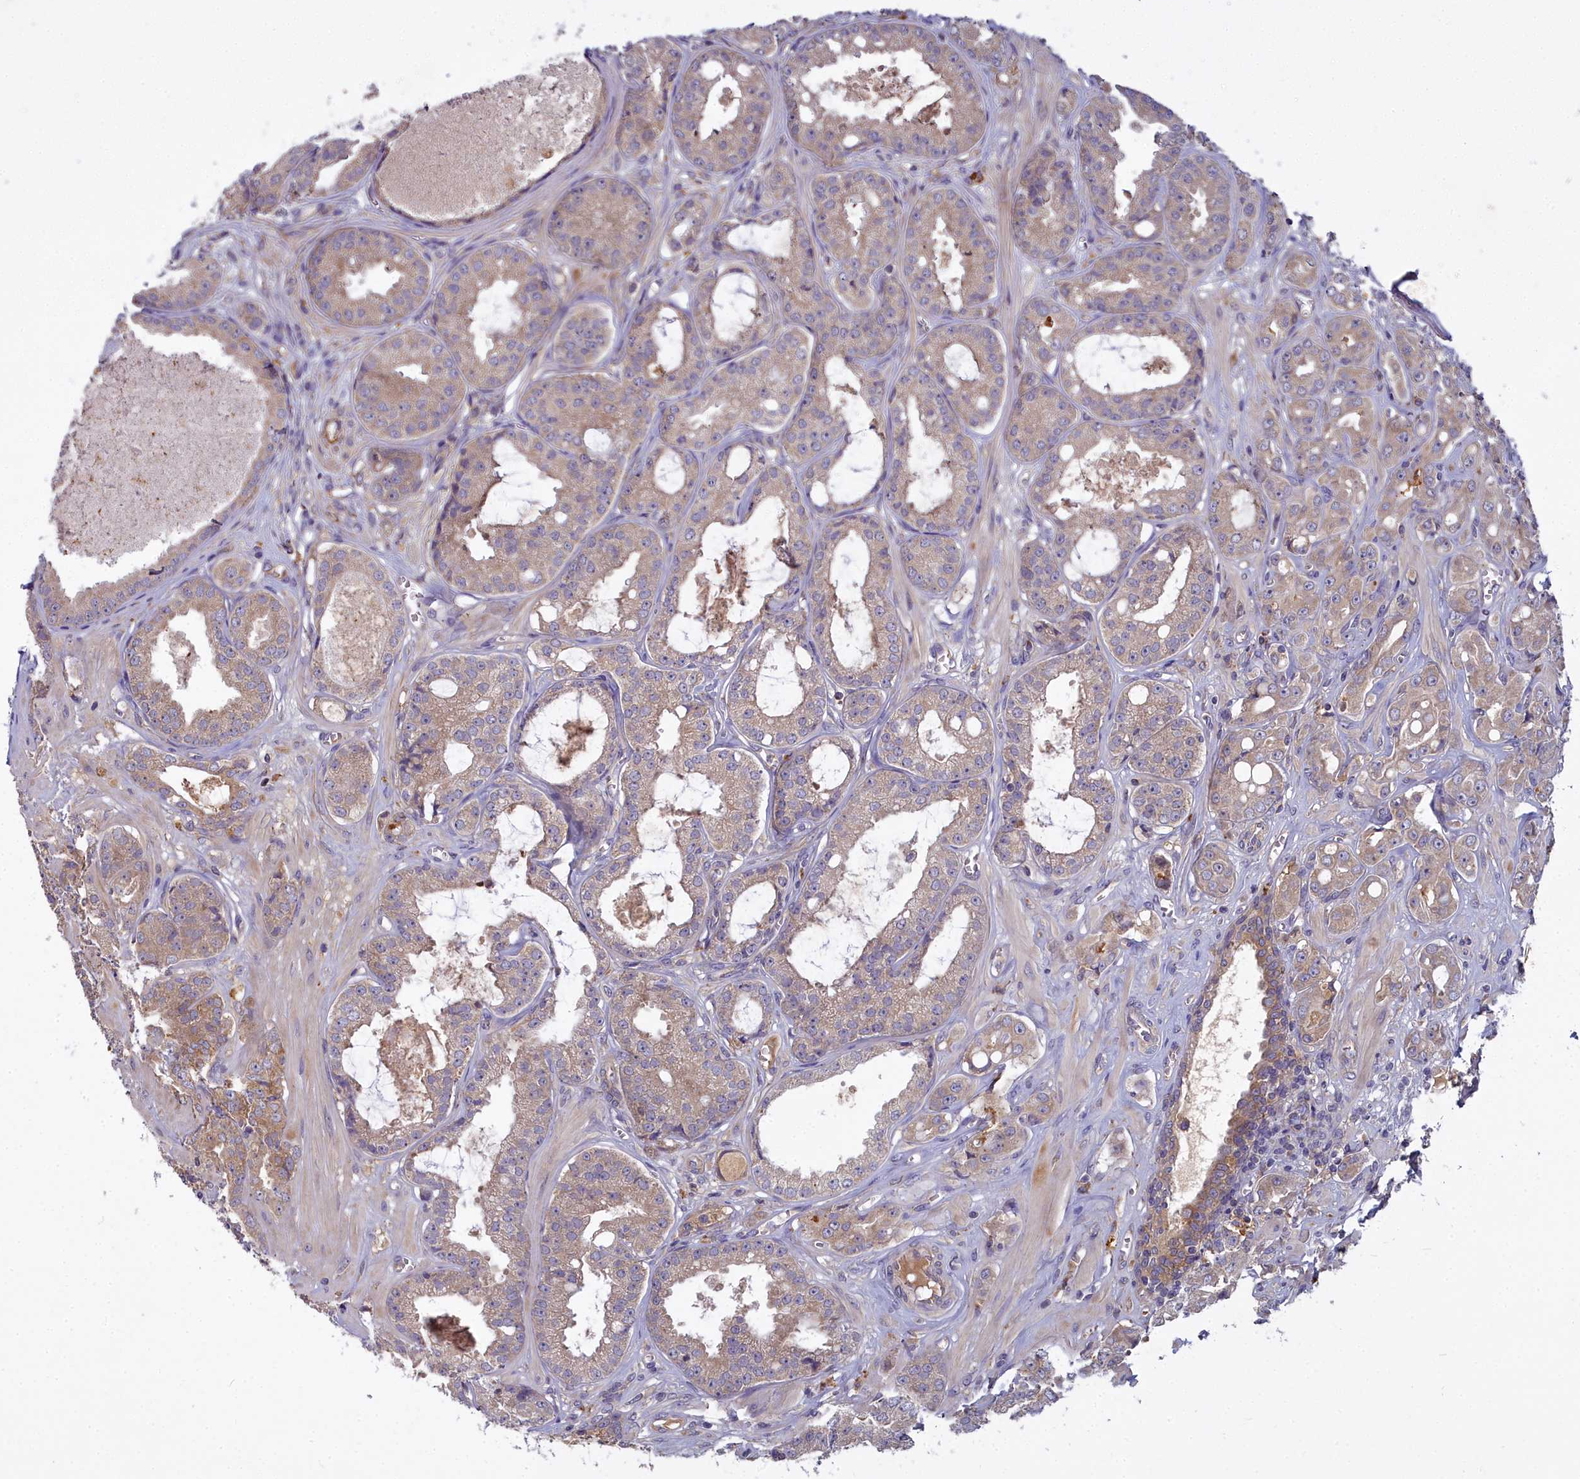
{"staining": {"intensity": "moderate", "quantity": ">75%", "location": "cytoplasmic/membranous"}, "tissue": "prostate cancer", "cell_type": "Tumor cells", "image_type": "cancer", "snomed": [{"axis": "morphology", "description": "Adenocarcinoma, High grade"}, {"axis": "topography", "description": "Prostate"}], "caption": "Tumor cells show medium levels of moderate cytoplasmic/membranous positivity in approximately >75% of cells in human prostate cancer. Nuclei are stained in blue.", "gene": "CCDC167", "patient": {"sex": "male", "age": 74}}